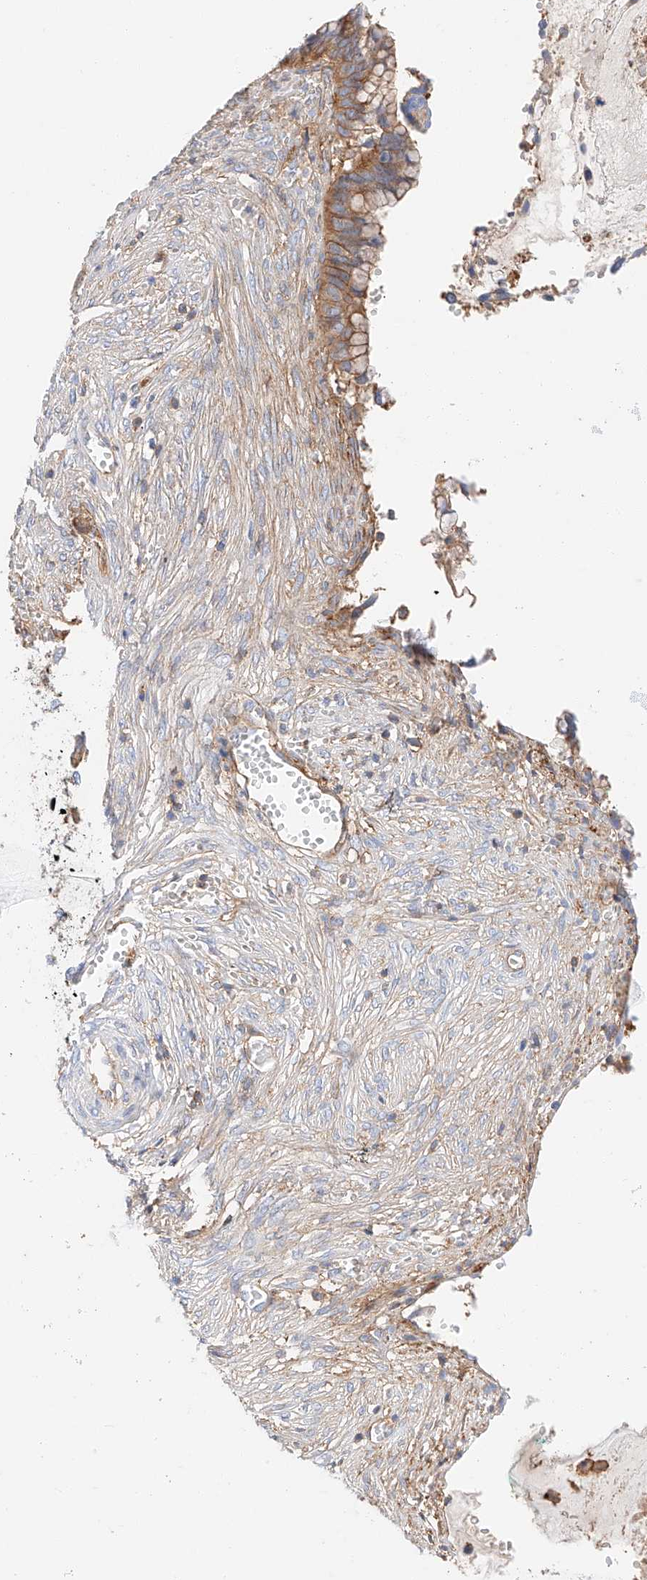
{"staining": {"intensity": "moderate", "quantity": ">75%", "location": "cytoplasmic/membranous"}, "tissue": "cervical cancer", "cell_type": "Tumor cells", "image_type": "cancer", "snomed": [{"axis": "morphology", "description": "Adenocarcinoma, NOS"}, {"axis": "topography", "description": "Cervix"}], "caption": "Cervical adenocarcinoma stained with immunohistochemistry (IHC) demonstrates moderate cytoplasmic/membranous expression in approximately >75% of tumor cells. (Brightfield microscopy of DAB IHC at high magnification).", "gene": "HAUS4", "patient": {"sex": "female", "age": 44}}